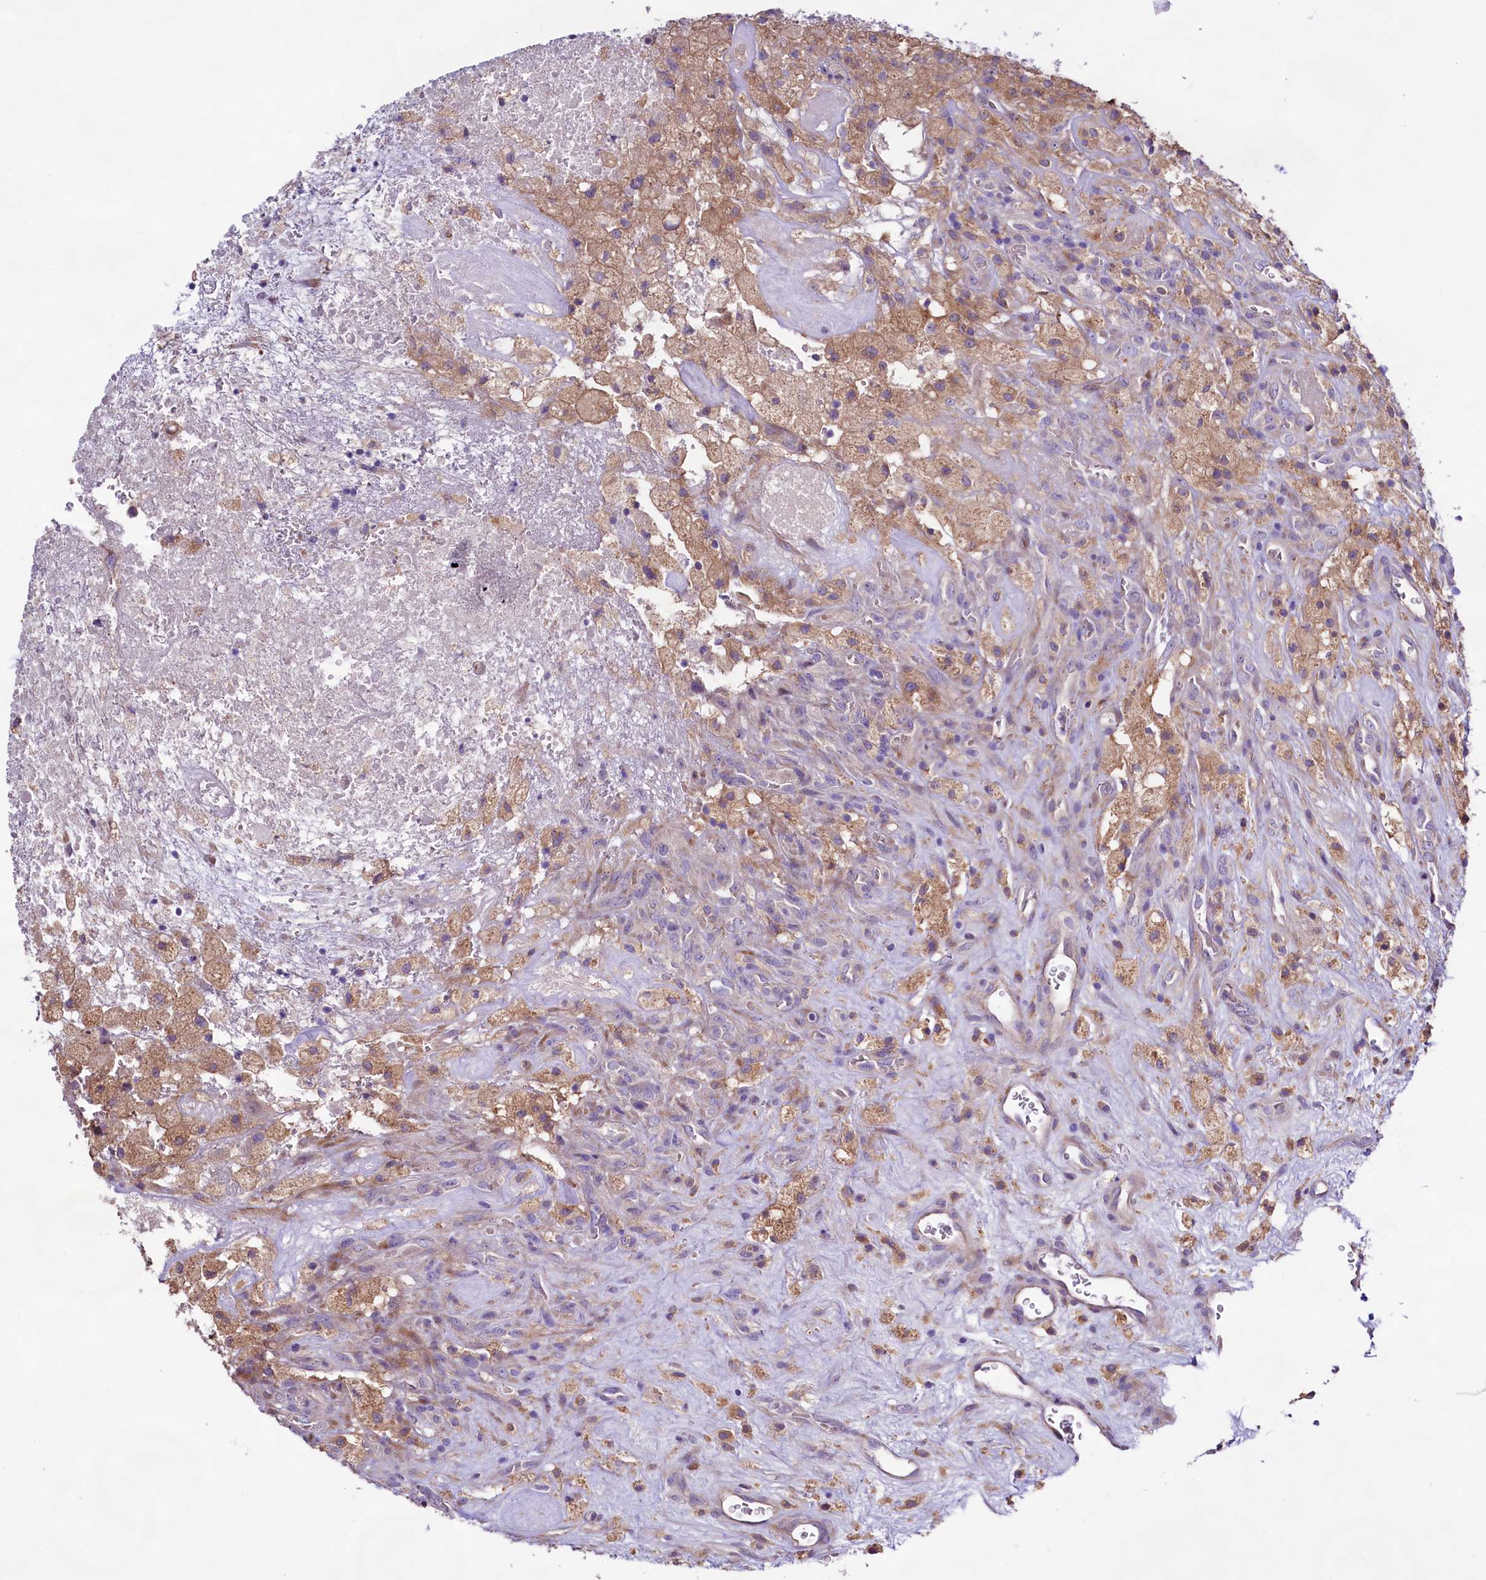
{"staining": {"intensity": "negative", "quantity": "none", "location": "none"}, "tissue": "glioma", "cell_type": "Tumor cells", "image_type": "cancer", "snomed": [{"axis": "morphology", "description": "Glioma, malignant, High grade"}, {"axis": "topography", "description": "Brain"}], "caption": "High power microscopy histopathology image of an immunohistochemistry (IHC) image of glioma, revealing no significant positivity in tumor cells.", "gene": "DMXL2", "patient": {"sex": "male", "age": 76}}